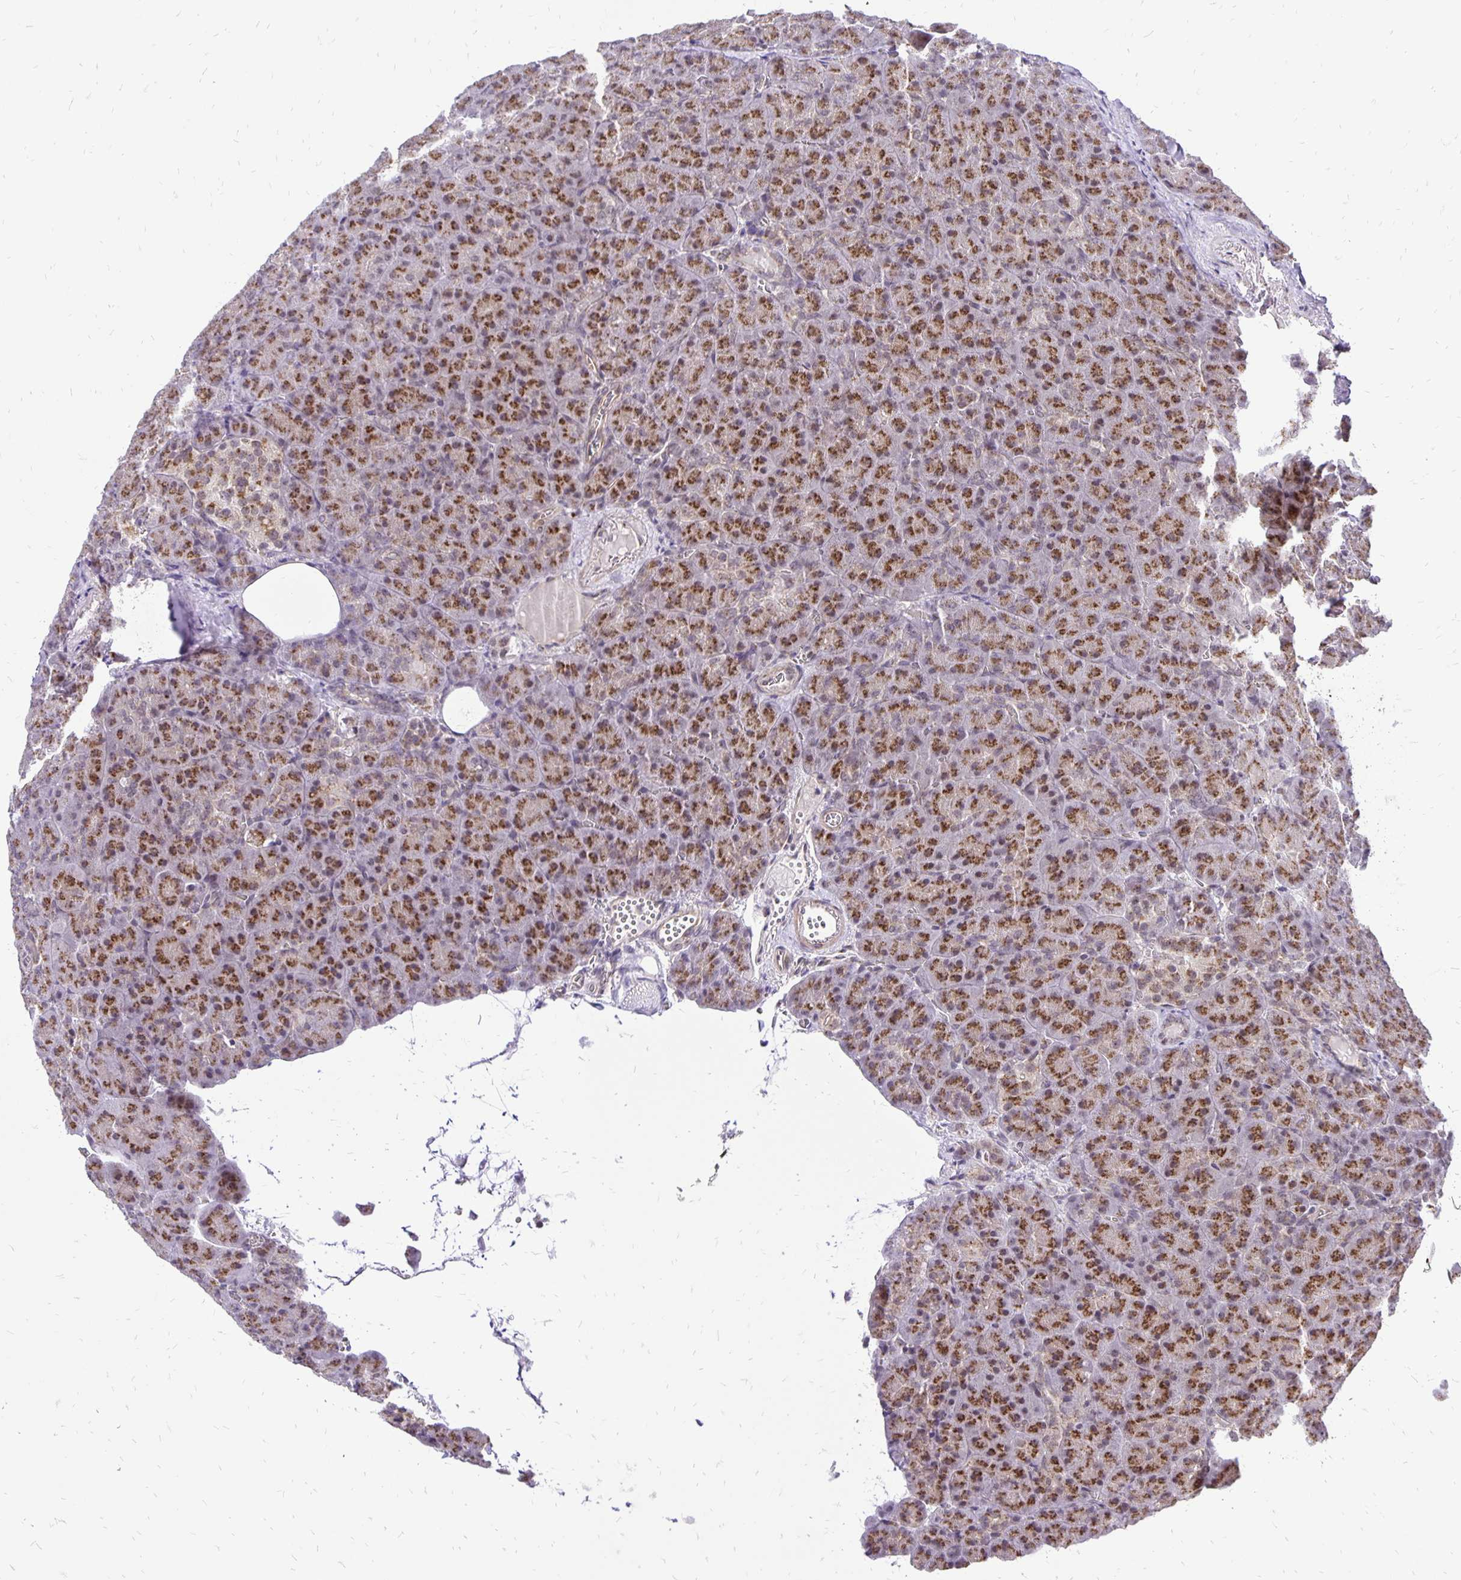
{"staining": {"intensity": "strong", "quantity": ">75%", "location": "cytoplasmic/membranous"}, "tissue": "pancreas", "cell_type": "Exocrine glandular cells", "image_type": "normal", "snomed": [{"axis": "morphology", "description": "Normal tissue, NOS"}, {"axis": "topography", "description": "Pancreas"}], "caption": "Immunohistochemical staining of unremarkable human pancreas displays >75% levels of strong cytoplasmic/membranous protein positivity in approximately >75% of exocrine glandular cells. The protein is shown in brown color, while the nuclei are stained blue.", "gene": "GOLGA5", "patient": {"sex": "female", "age": 74}}